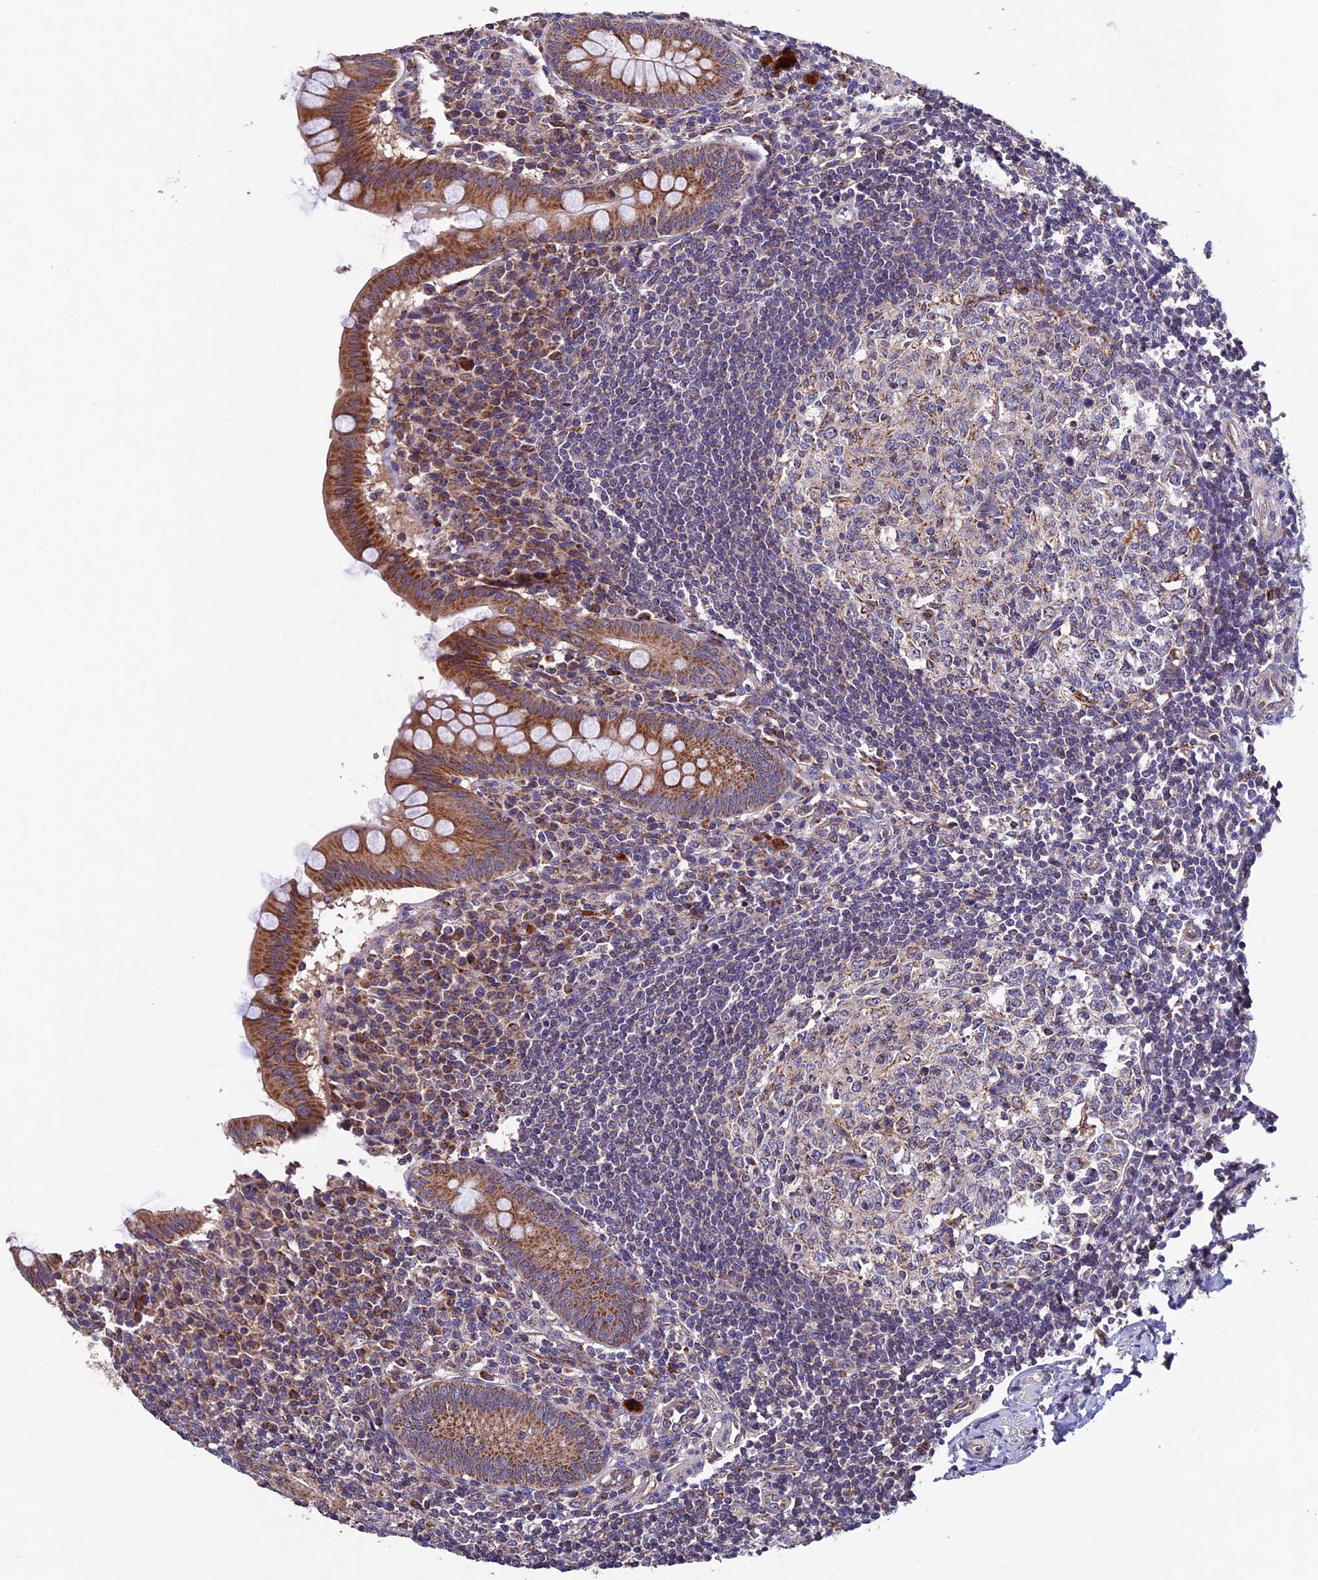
{"staining": {"intensity": "moderate", "quantity": ">75%", "location": "cytoplasmic/membranous"}, "tissue": "appendix", "cell_type": "Glandular cells", "image_type": "normal", "snomed": [{"axis": "morphology", "description": "Normal tissue, NOS"}, {"axis": "topography", "description": "Appendix"}], "caption": "Brown immunohistochemical staining in unremarkable human appendix displays moderate cytoplasmic/membranous staining in approximately >75% of glandular cells.", "gene": "RNF17", "patient": {"sex": "female", "age": 33}}